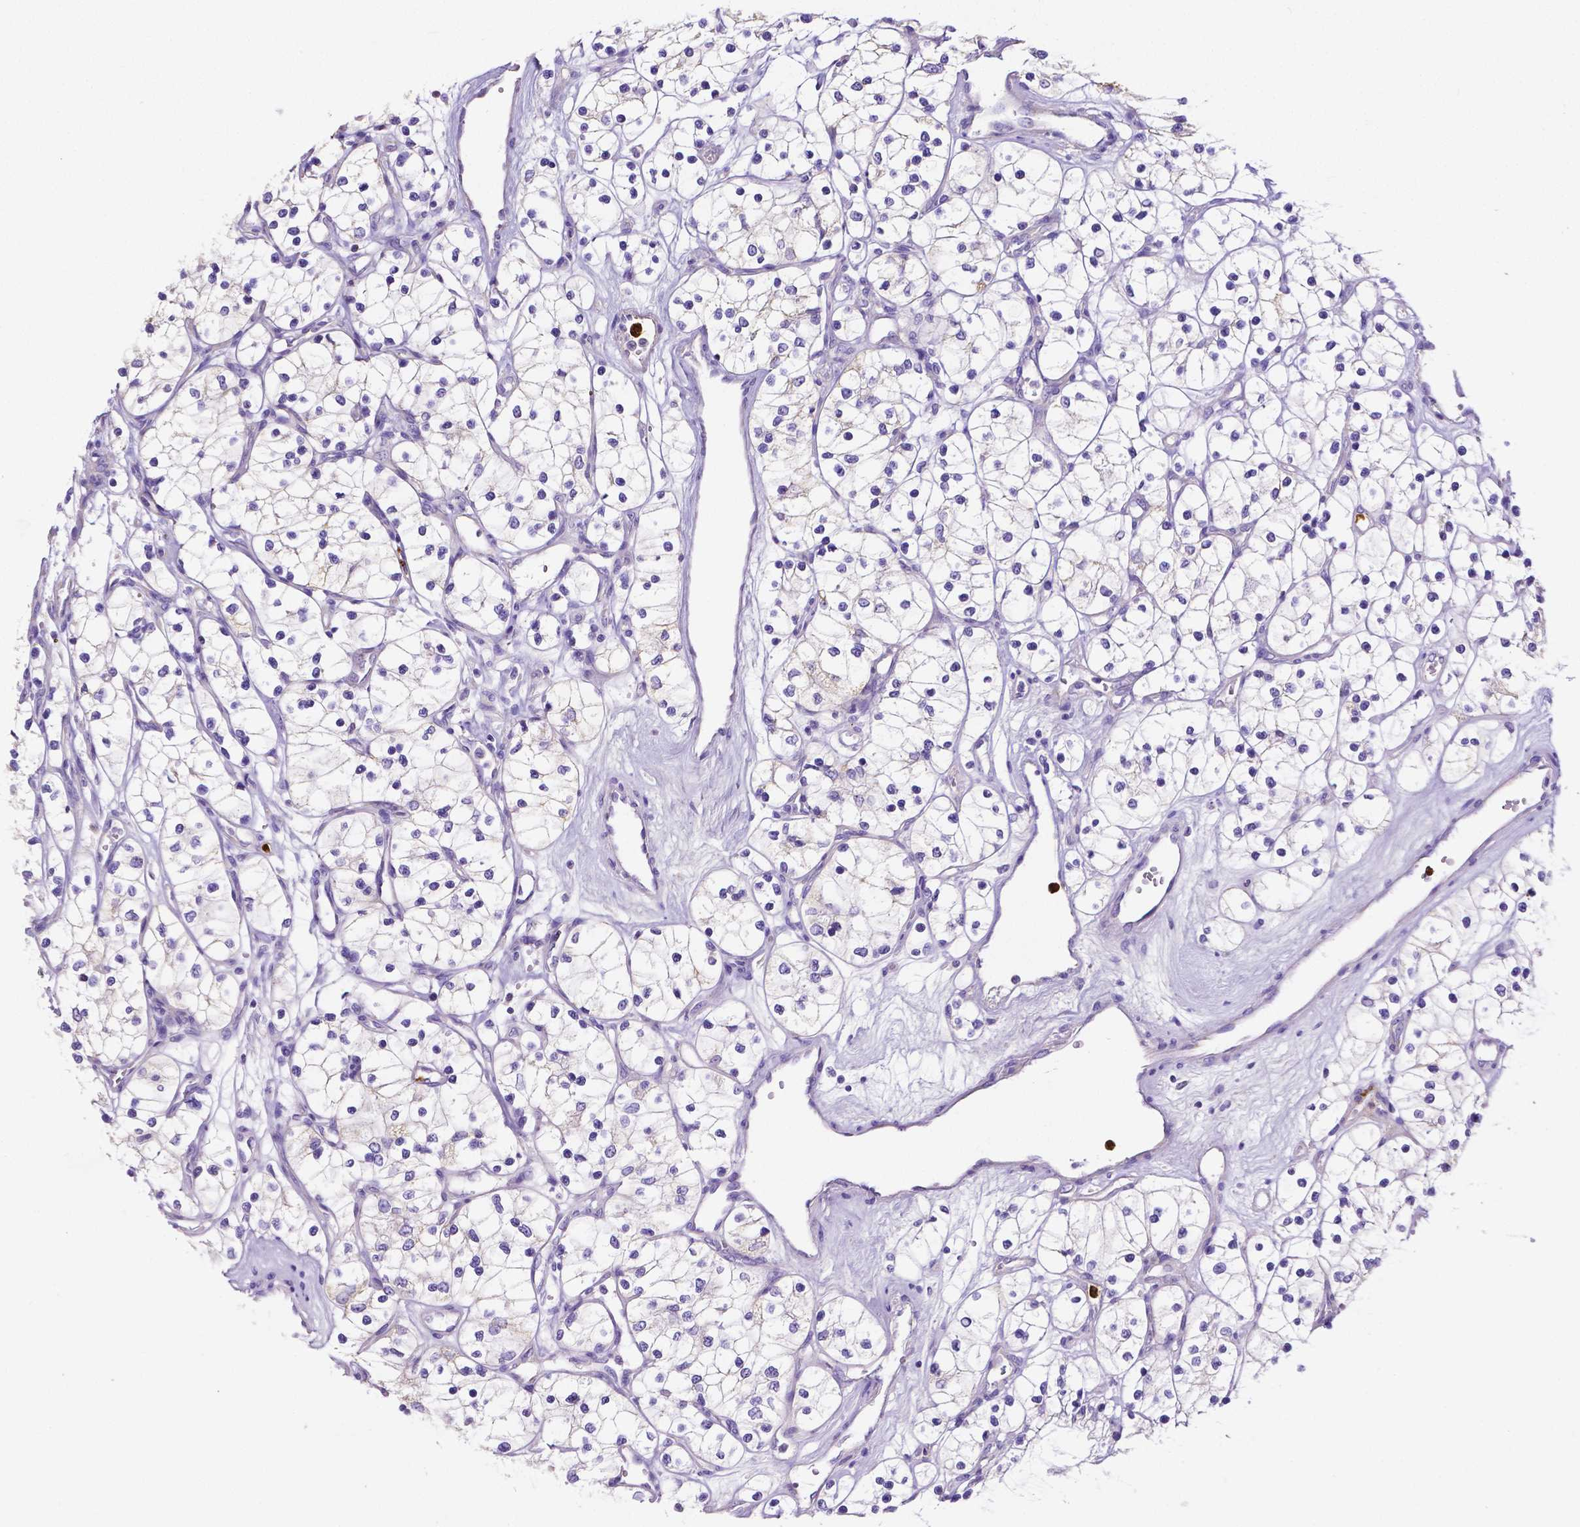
{"staining": {"intensity": "negative", "quantity": "none", "location": "none"}, "tissue": "renal cancer", "cell_type": "Tumor cells", "image_type": "cancer", "snomed": [{"axis": "morphology", "description": "Adenocarcinoma, NOS"}, {"axis": "topography", "description": "Kidney"}], "caption": "Immunohistochemistry photomicrograph of neoplastic tissue: human renal cancer (adenocarcinoma) stained with DAB displays no significant protein staining in tumor cells.", "gene": "MMP9", "patient": {"sex": "female", "age": 69}}